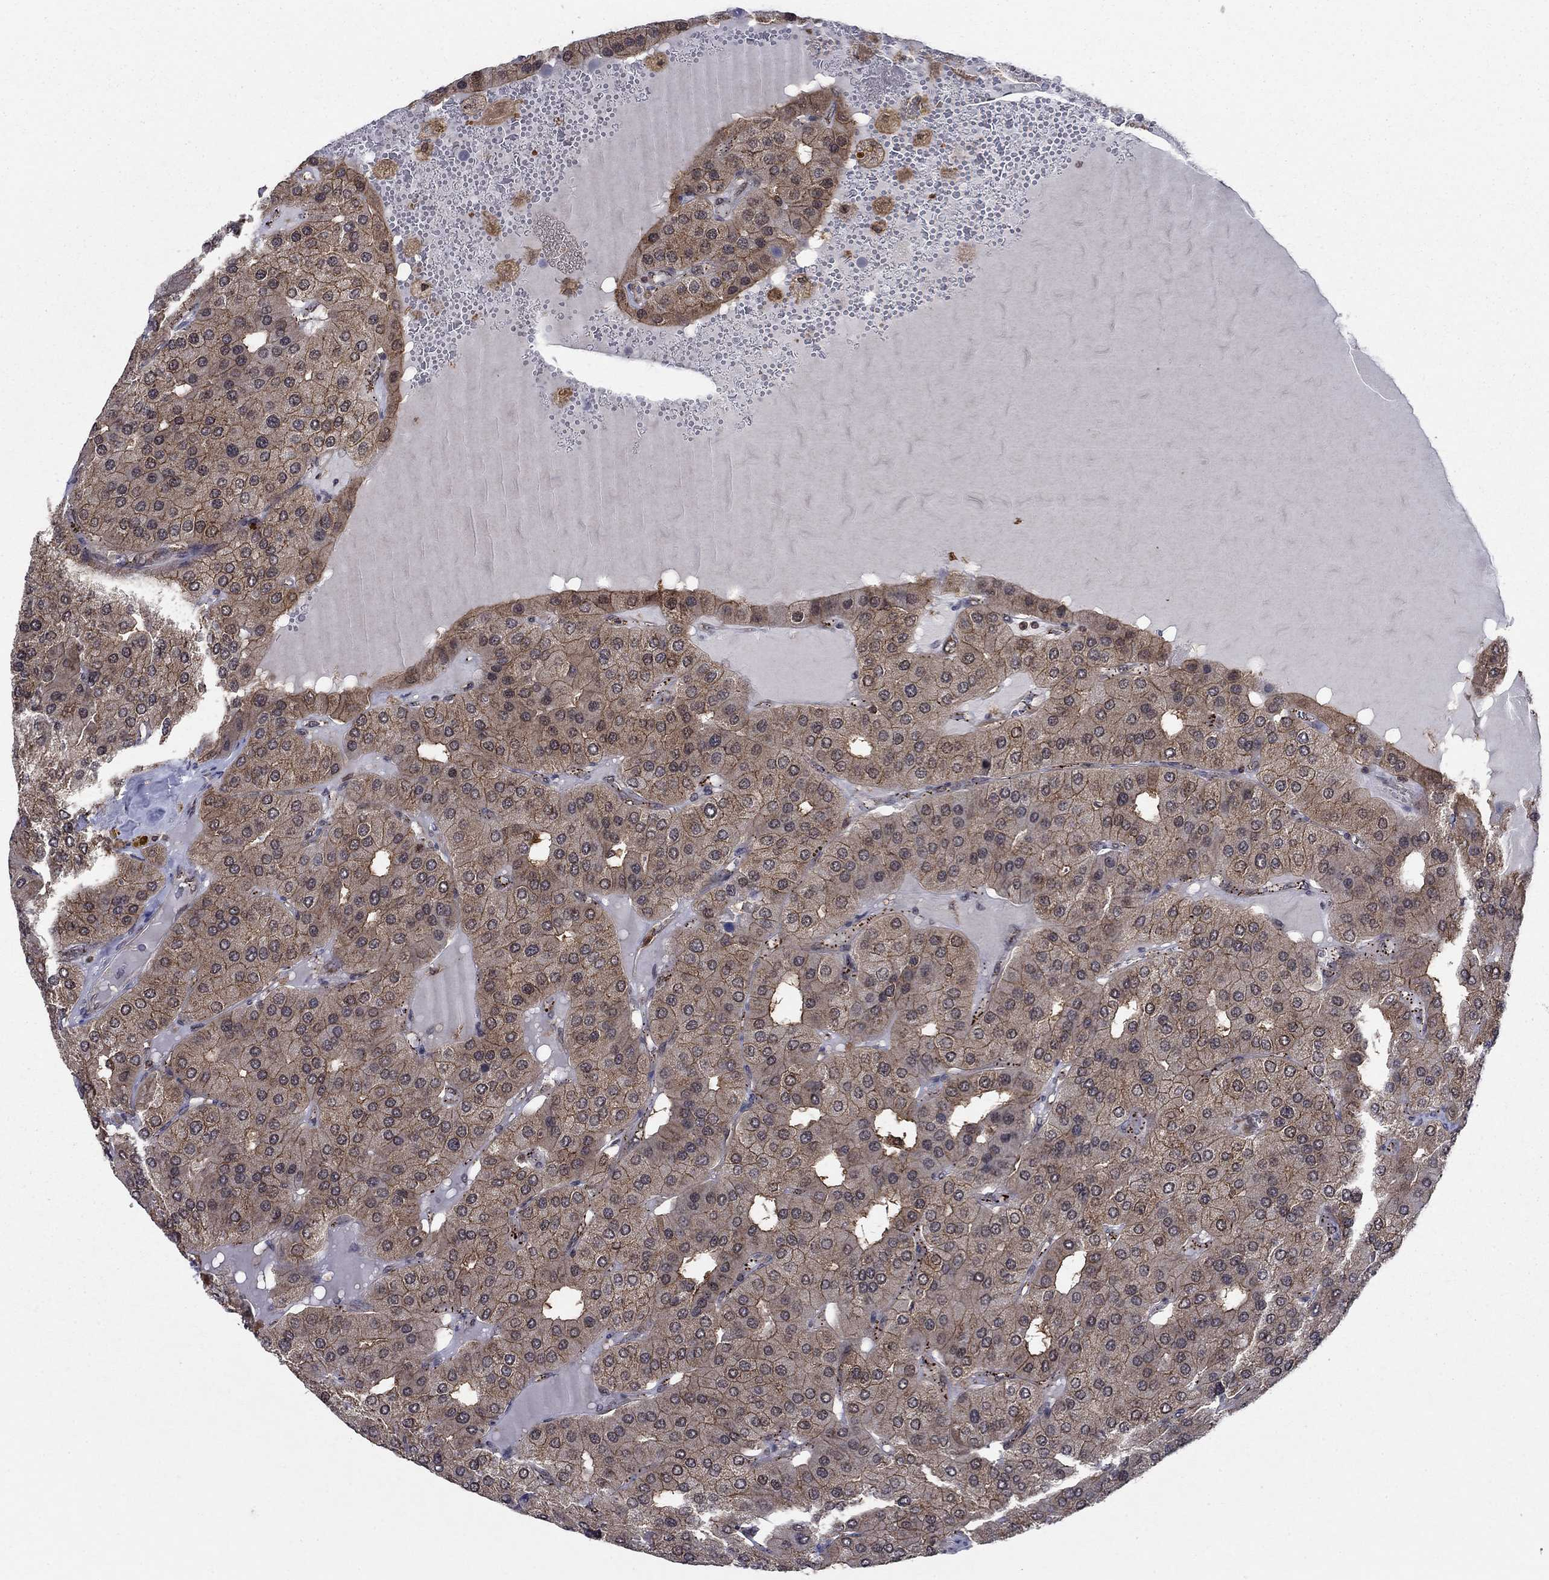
{"staining": {"intensity": "moderate", "quantity": "25%-75%", "location": "cytoplasmic/membranous"}, "tissue": "parathyroid gland", "cell_type": "Glandular cells", "image_type": "normal", "snomed": [{"axis": "morphology", "description": "Normal tissue, NOS"}, {"axis": "morphology", "description": "Adenoma, NOS"}, {"axis": "topography", "description": "Parathyroid gland"}], "caption": "Immunohistochemistry (IHC) staining of benign parathyroid gland, which reveals medium levels of moderate cytoplasmic/membranous positivity in about 25%-75% of glandular cells indicating moderate cytoplasmic/membranous protein staining. The staining was performed using DAB (3,3'-diaminobenzidine) (brown) for protein detection and nuclei were counterstained in hematoxylin (blue).", "gene": "CACYBP", "patient": {"sex": "female", "age": 86}}